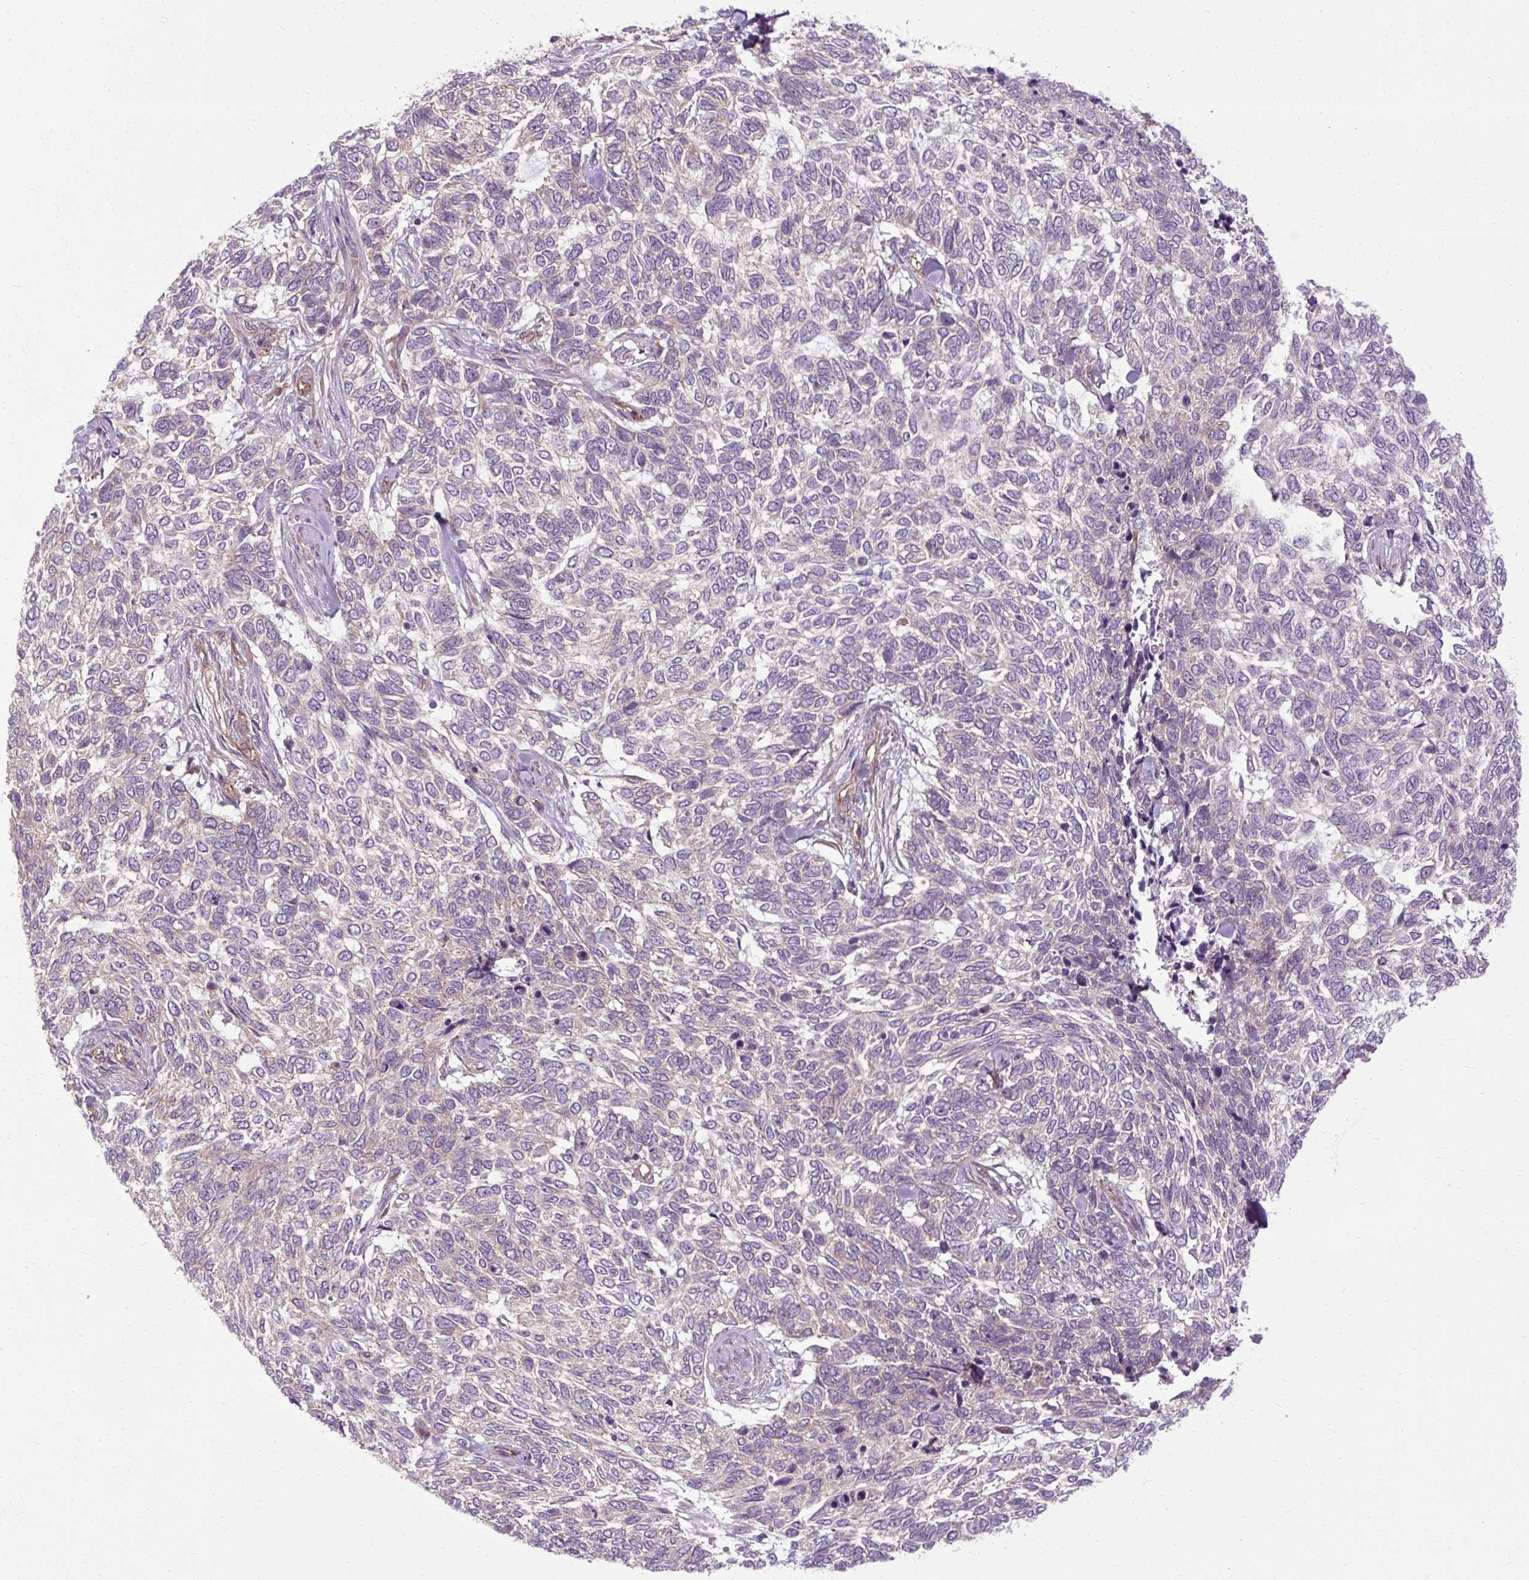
{"staining": {"intensity": "negative", "quantity": "none", "location": "none"}, "tissue": "skin cancer", "cell_type": "Tumor cells", "image_type": "cancer", "snomed": [{"axis": "morphology", "description": "Basal cell carcinoma"}, {"axis": "topography", "description": "Skin"}], "caption": "Immunohistochemical staining of human skin cancer exhibits no significant expression in tumor cells.", "gene": "CCDC93", "patient": {"sex": "female", "age": 65}}